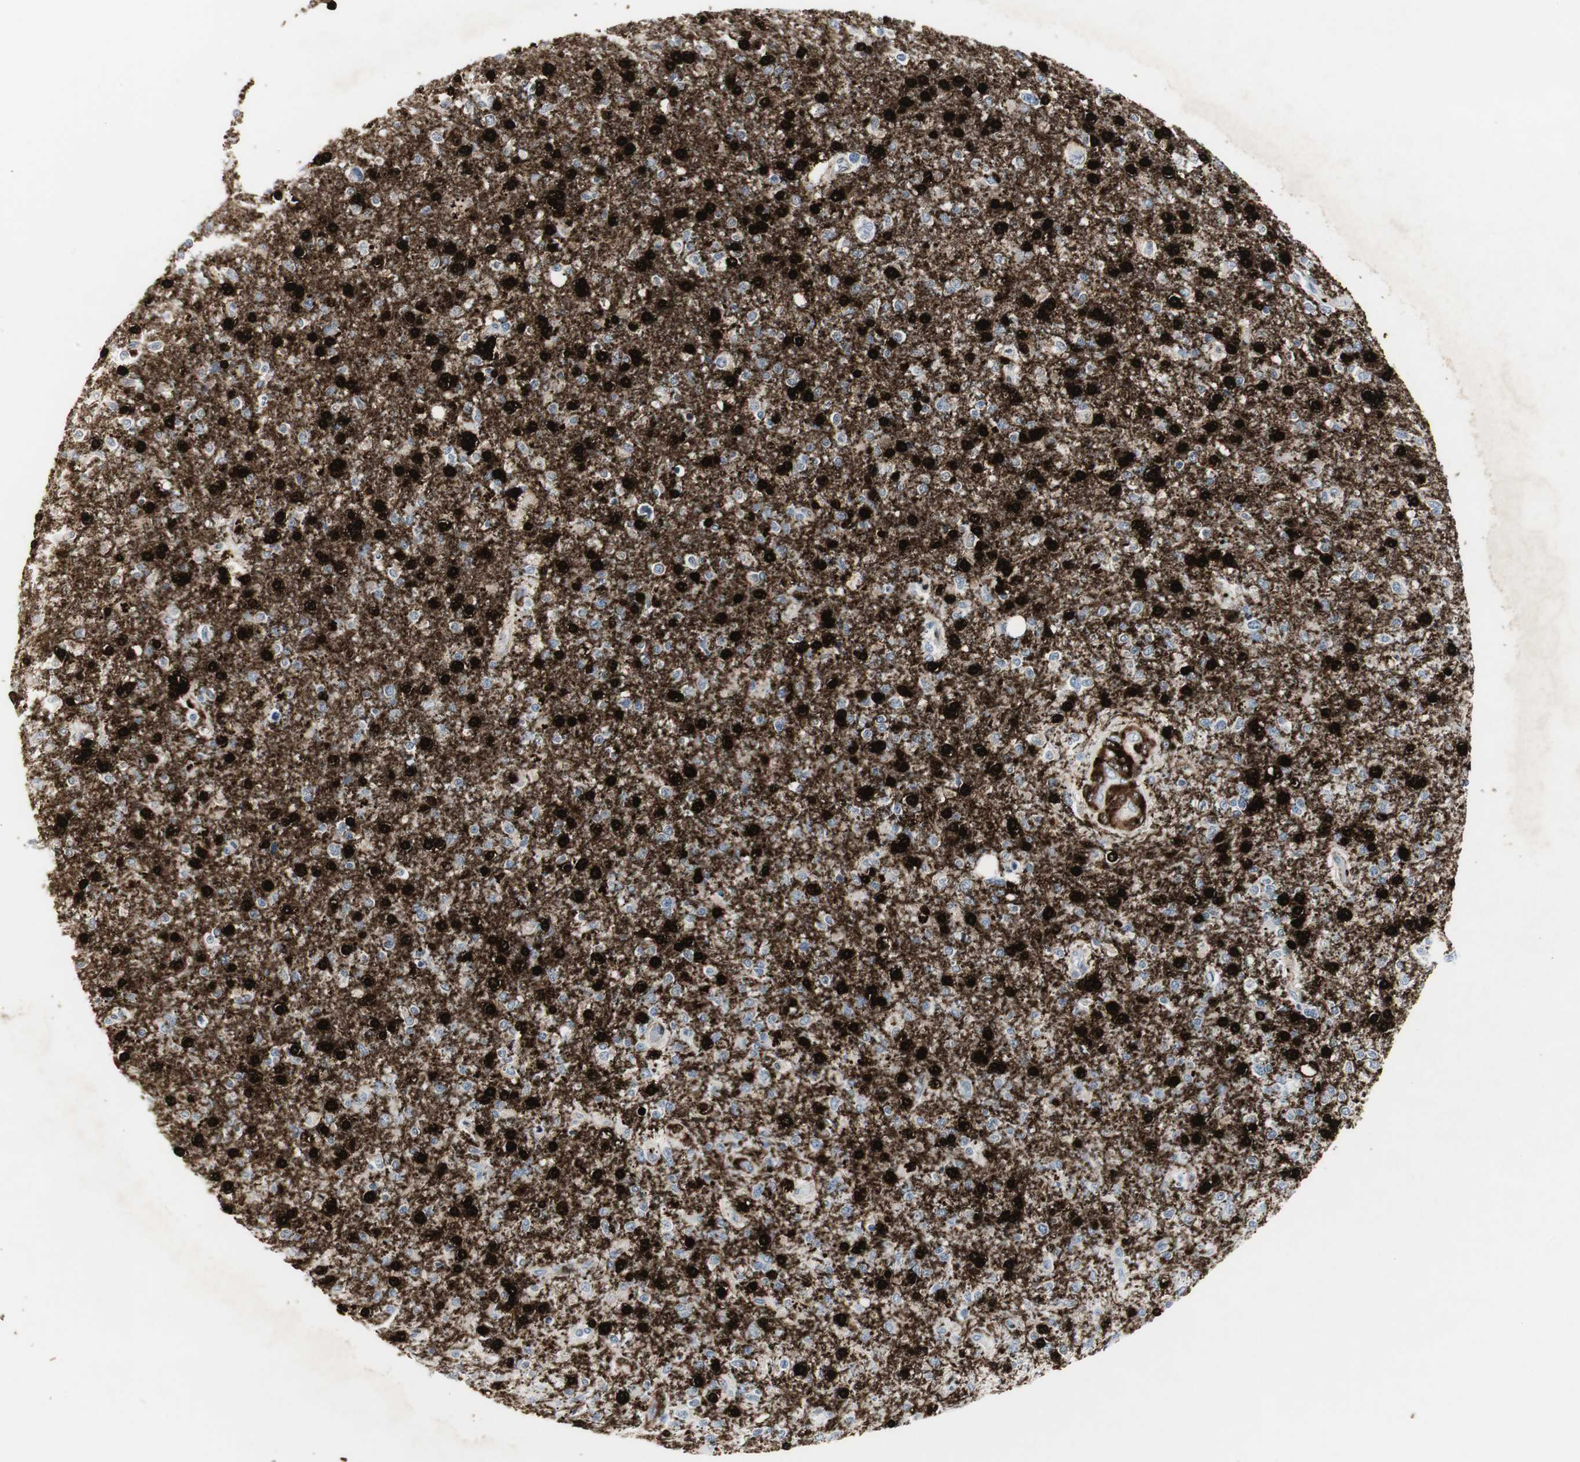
{"staining": {"intensity": "strong", "quantity": "25%-75%", "location": "cytoplasmic/membranous,nuclear"}, "tissue": "glioma", "cell_type": "Tumor cells", "image_type": "cancer", "snomed": [{"axis": "morphology", "description": "Glioma, malignant, High grade"}, {"axis": "topography", "description": "Cerebral cortex"}], "caption": "Tumor cells display high levels of strong cytoplasmic/membranous and nuclear expression in about 25%-75% of cells in malignant high-grade glioma.", "gene": "PPP1R14A", "patient": {"sex": "male", "age": 76}}